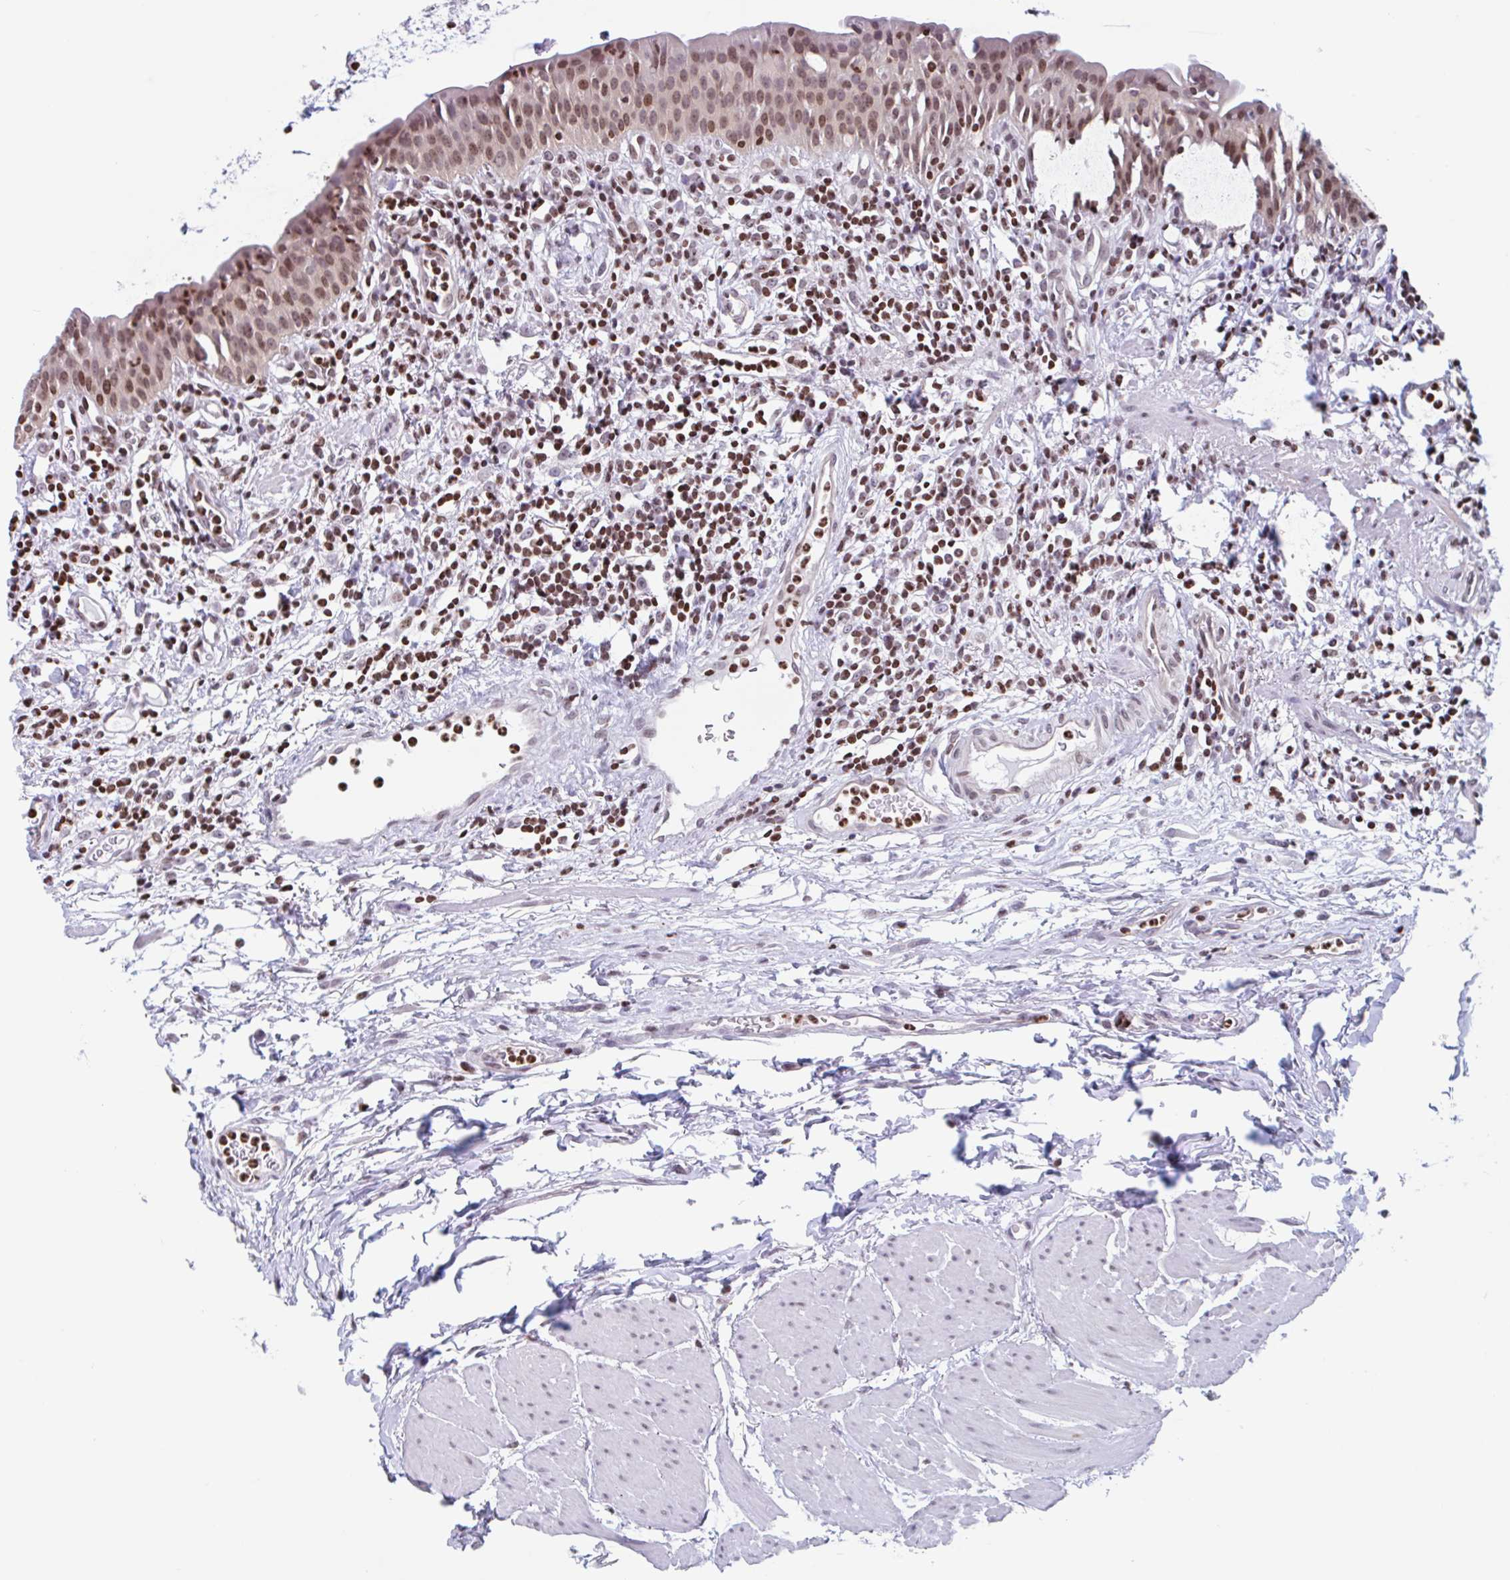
{"staining": {"intensity": "moderate", "quantity": ">75%", "location": "nuclear"}, "tissue": "urinary bladder", "cell_type": "Urothelial cells", "image_type": "normal", "snomed": [{"axis": "morphology", "description": "Normal tissue, NOS"}, {"axis": "morphology", "description": "Inflammation, NOS"}, {"axis": "topography", "description": "Urinary bladder"}], "caption": "Immunohistochemistry (IHC) of benign human urinary bladder shows medium levels of moderate nuclear staining in approximately >75% of urothelial cells. (IHC, brightfield microscopy, high magnification).", "gene": "NOL6", "patient": {"sex": "male", "age": 57}}